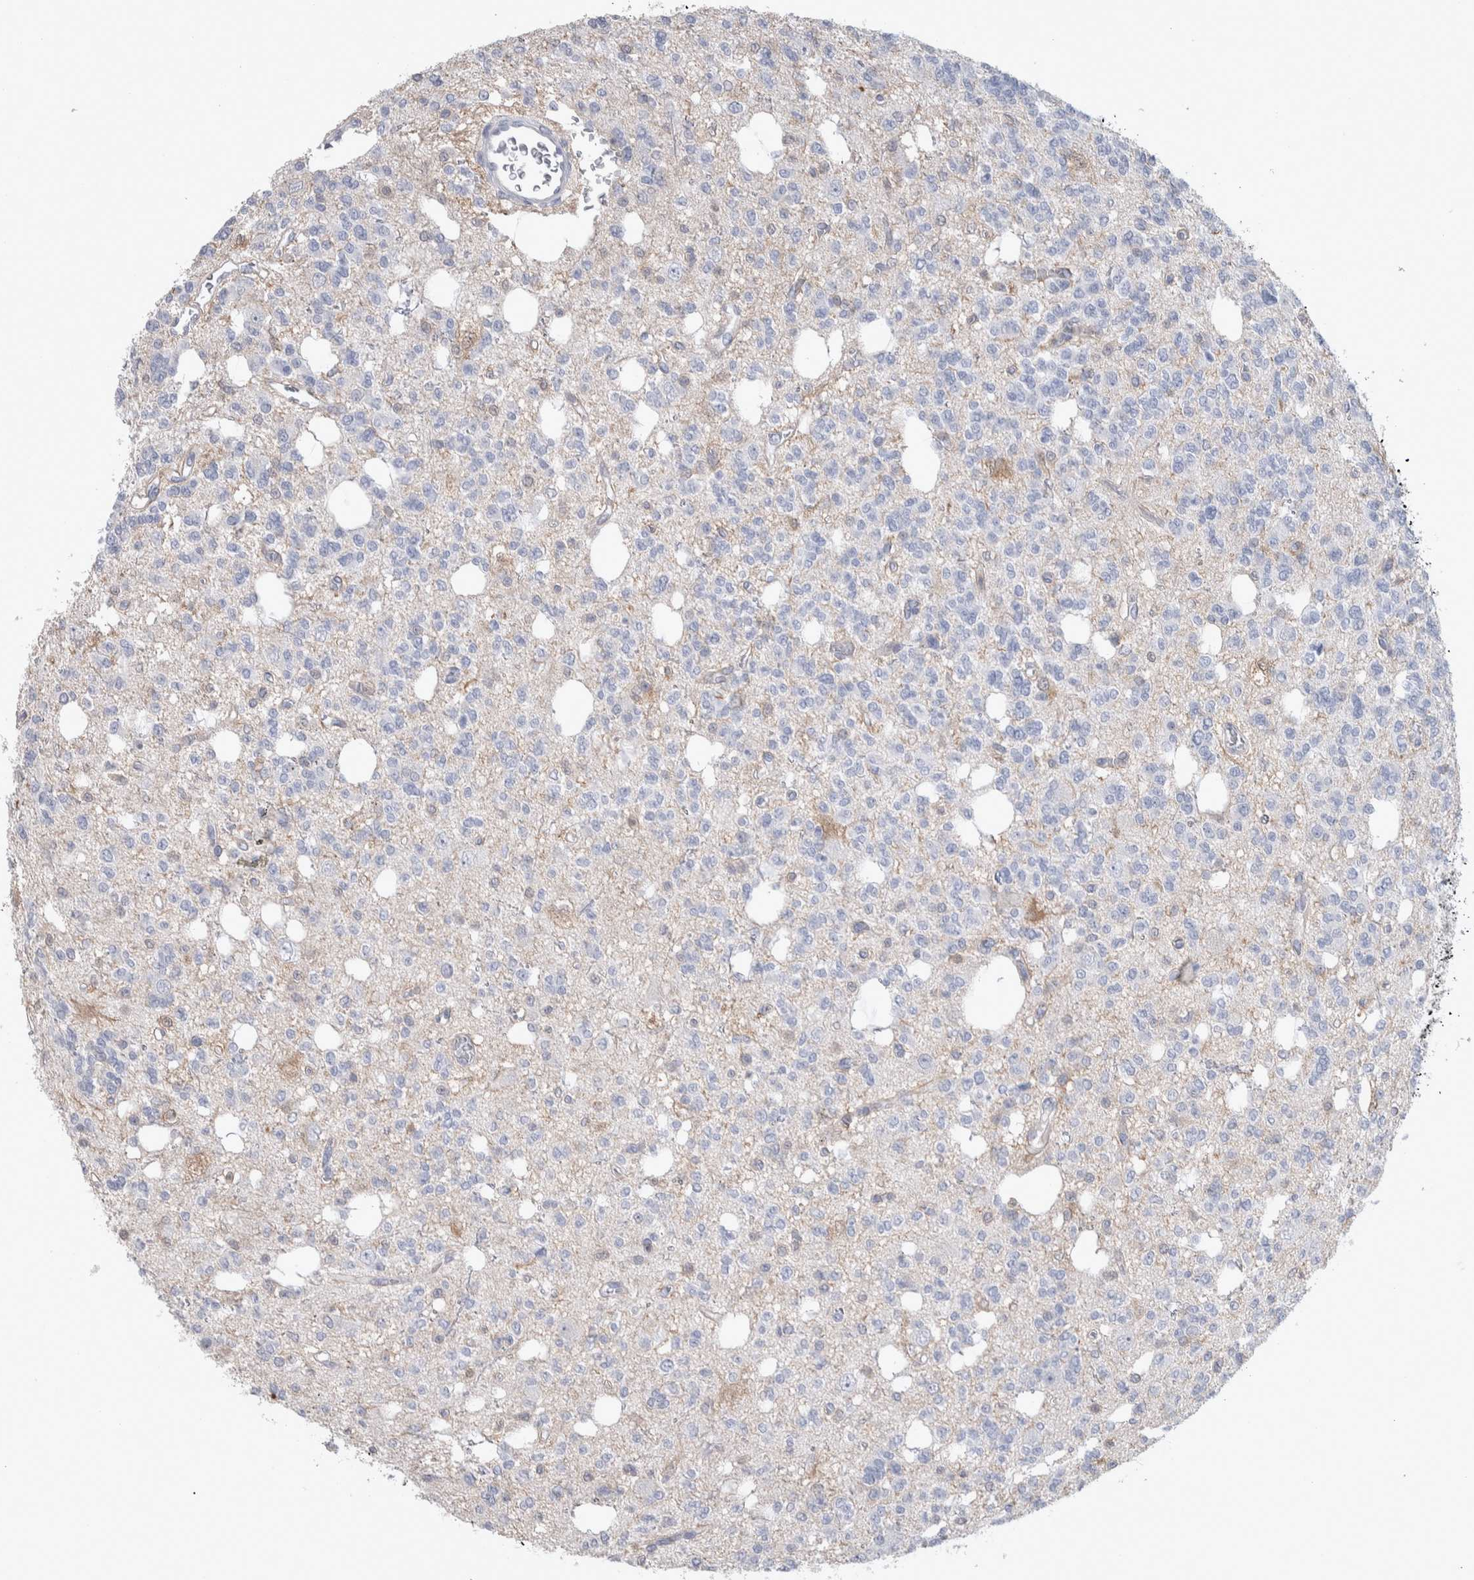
{"staining": {"intensity": "negative", "quantity": "none", "location": "none"}, "tissue": "glioma", "cell_type": "Tumor cells", "image_type": "cancer", "snomed": [{"axis": "morphology", "description": "Glioma, malignant, Low grade"}, {"axis": "topography", "description": "Brain"}], "caption": "There is no significant staining in tumor cells of glioma.", "gene": "HTATIP2", "patient": {"sex": "male", "age": 38}}